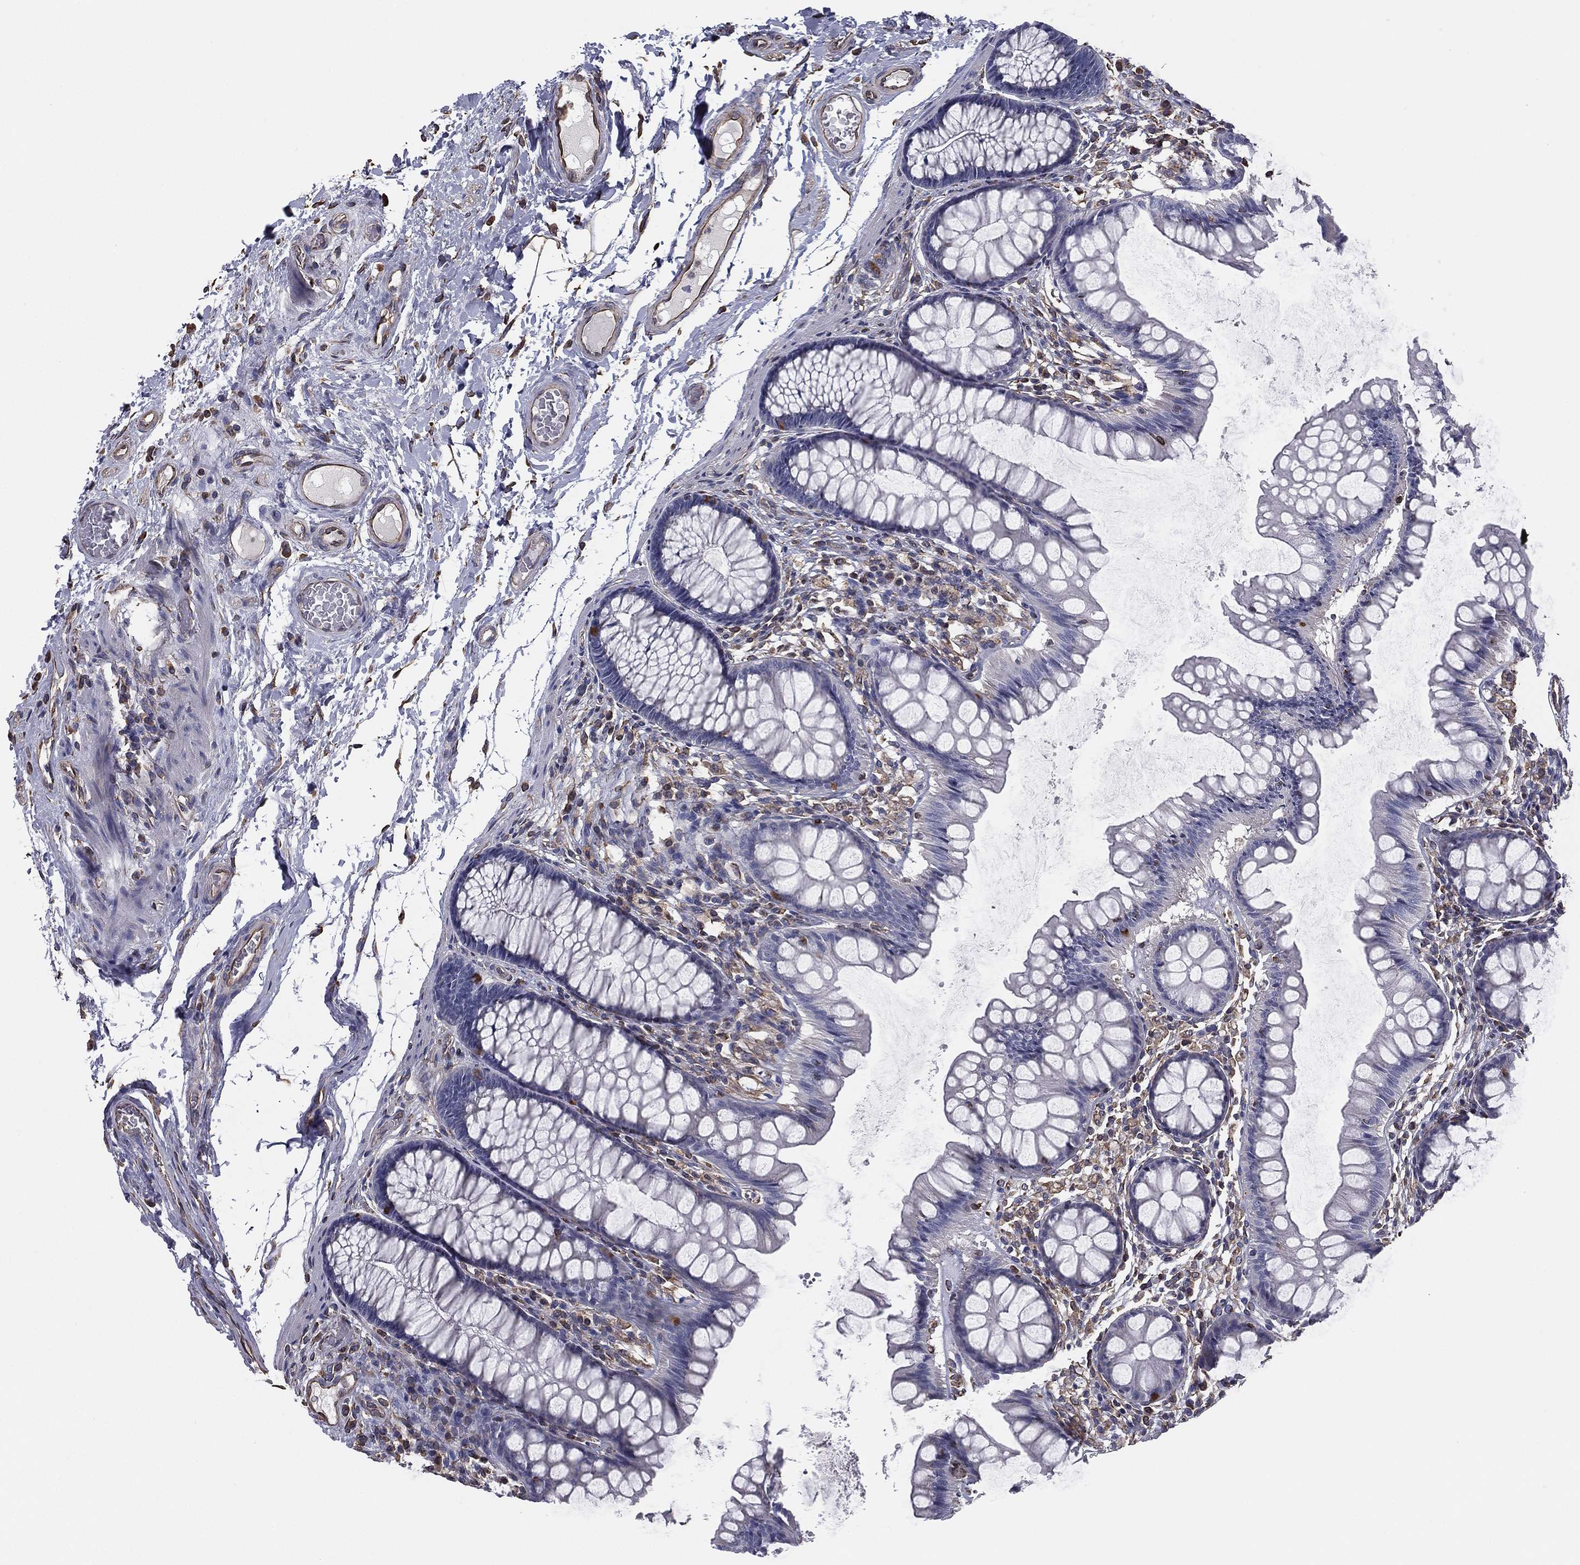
{"staining": {"intensity": "moderate", "quantity": "<25%", "location": "cytoplasmic/membranous"}, "tissue": "colon", "cell_type": "Endothelial cells", "image_type": "normal", "snomed": [{"axis": "morphology", "description": "Normal tissue, NOS"}, {"axis": "topography", "description": "Colon"}], "caption": "Protein staining by IHC displays moderate cytoplasmic/membranous positivity in approximately <25% of endothelial cells in unremarkable colon.", "gene": "SCUBE1", "patient": {"sex": "female", "age": 65}}